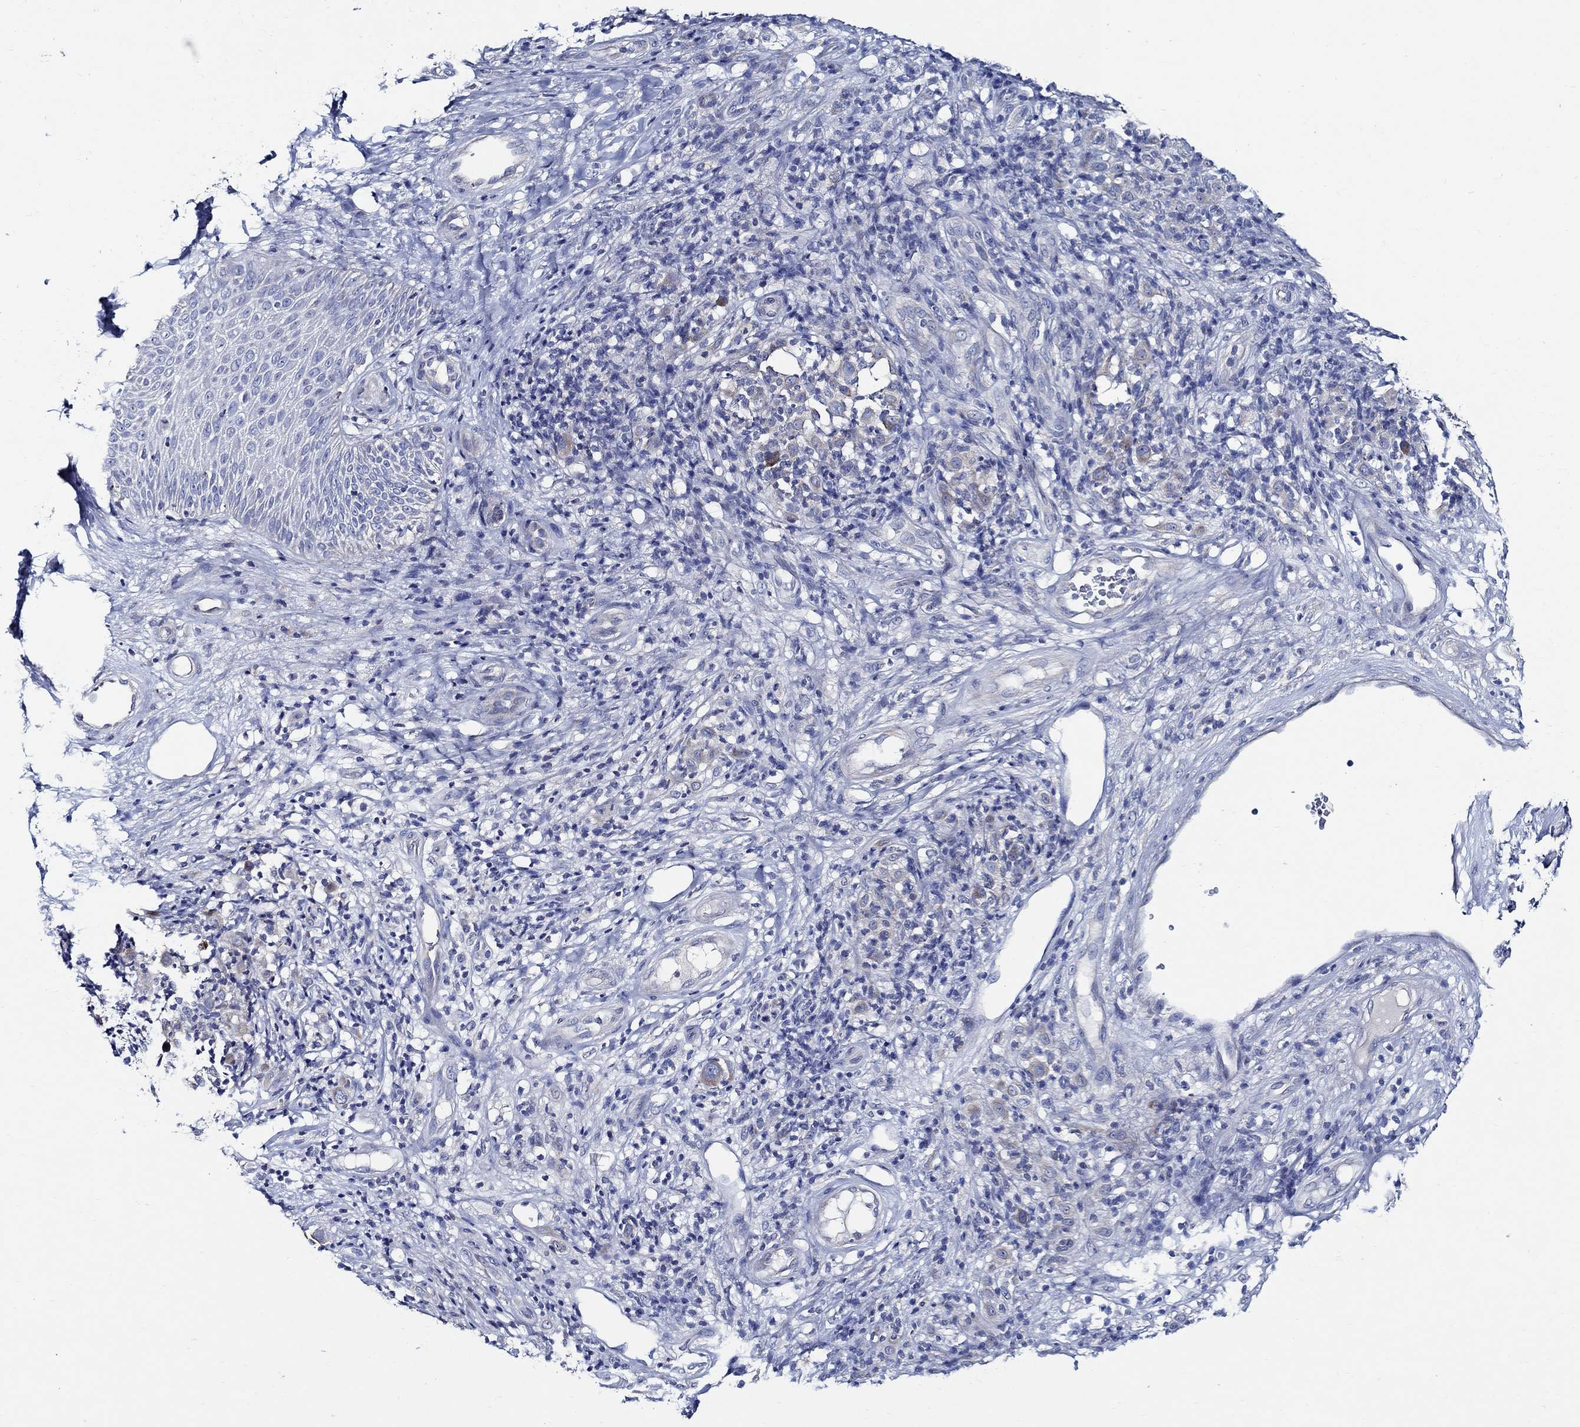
{"staining": {"intensity": "weak", "quantity": "25%-75%", "location": "cytoplasmic/membranous"}, "tissue": "melanoma", "cell_type": "Tumor cells", "image_type": "cancer", "snomed": [{"axis": "morphology", "description": "Malignant melanoma, NOS"}, {"axis": "topography", "description": "Skin"}], "caption": "Human melanoma stained with a protein marker shows weak staining in tumor cells.", "gene": "SKOR1", "patient": {"sex": "female", "age": 87}}